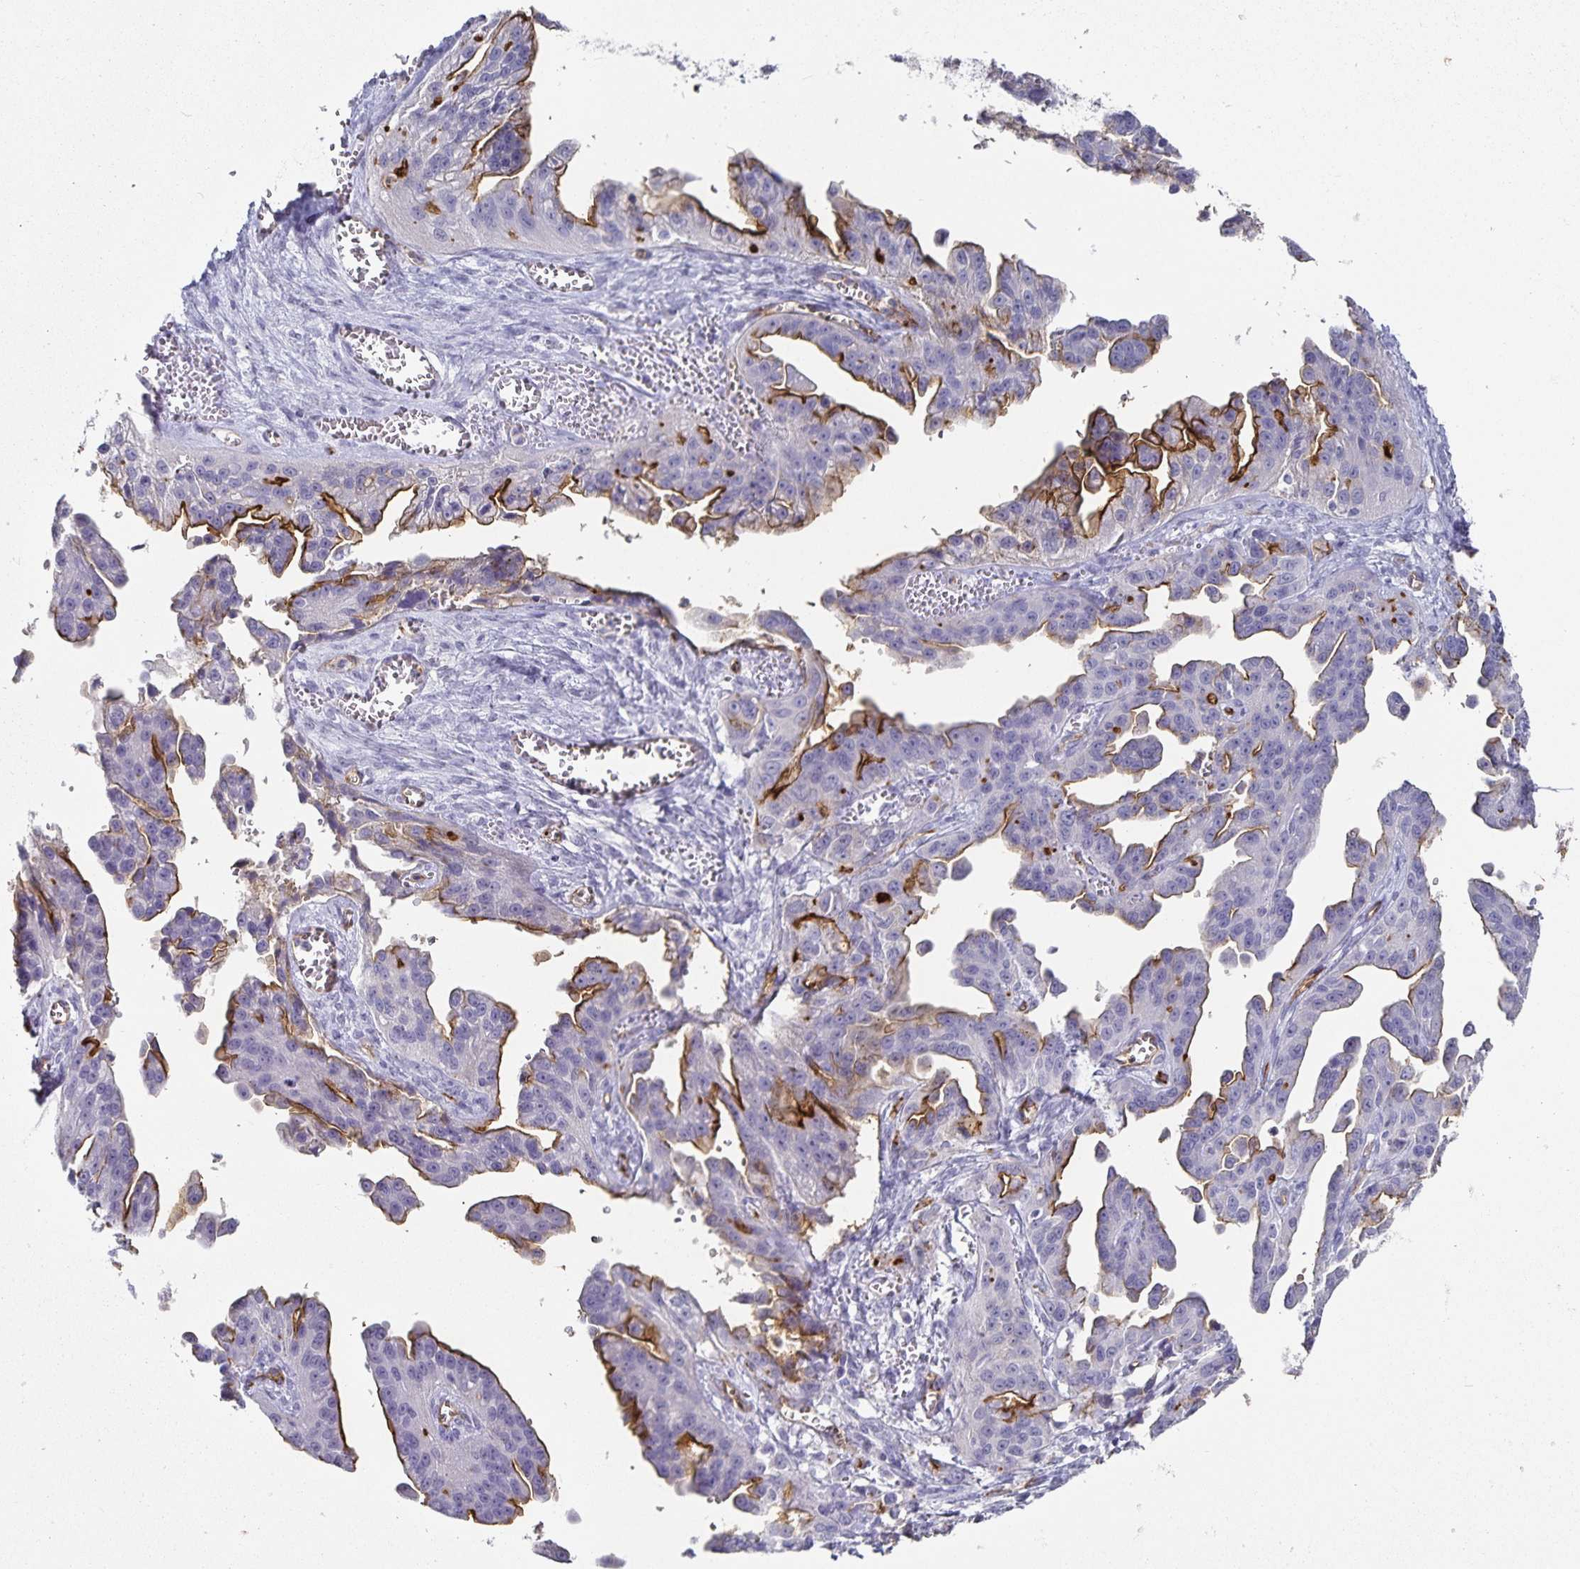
{"staining": {"intensity": "moderate", "quantity": "25%-75%", "location": "cytoplasmic/membranous"}, "tissue": "ovarian cancer", "cell_type": "Tumor cells", "image_type": "cancer", "snomed": [{"axis": "morphology", "description": "Cystadenocarcinoma, serous, NOS"}, {"axis": "topography", "description": "Ovary"}], "caption": "This micrograph reveals ovarian cancer stained with immunohistochemistry to label a protein in brown. The cytoplasmic/membranous of tumor cells show moderate positivity for the protein. Nuclei are counter-stained blue.", "gene": "PODXL", "patient": {"sex": "female", "age": 75}}